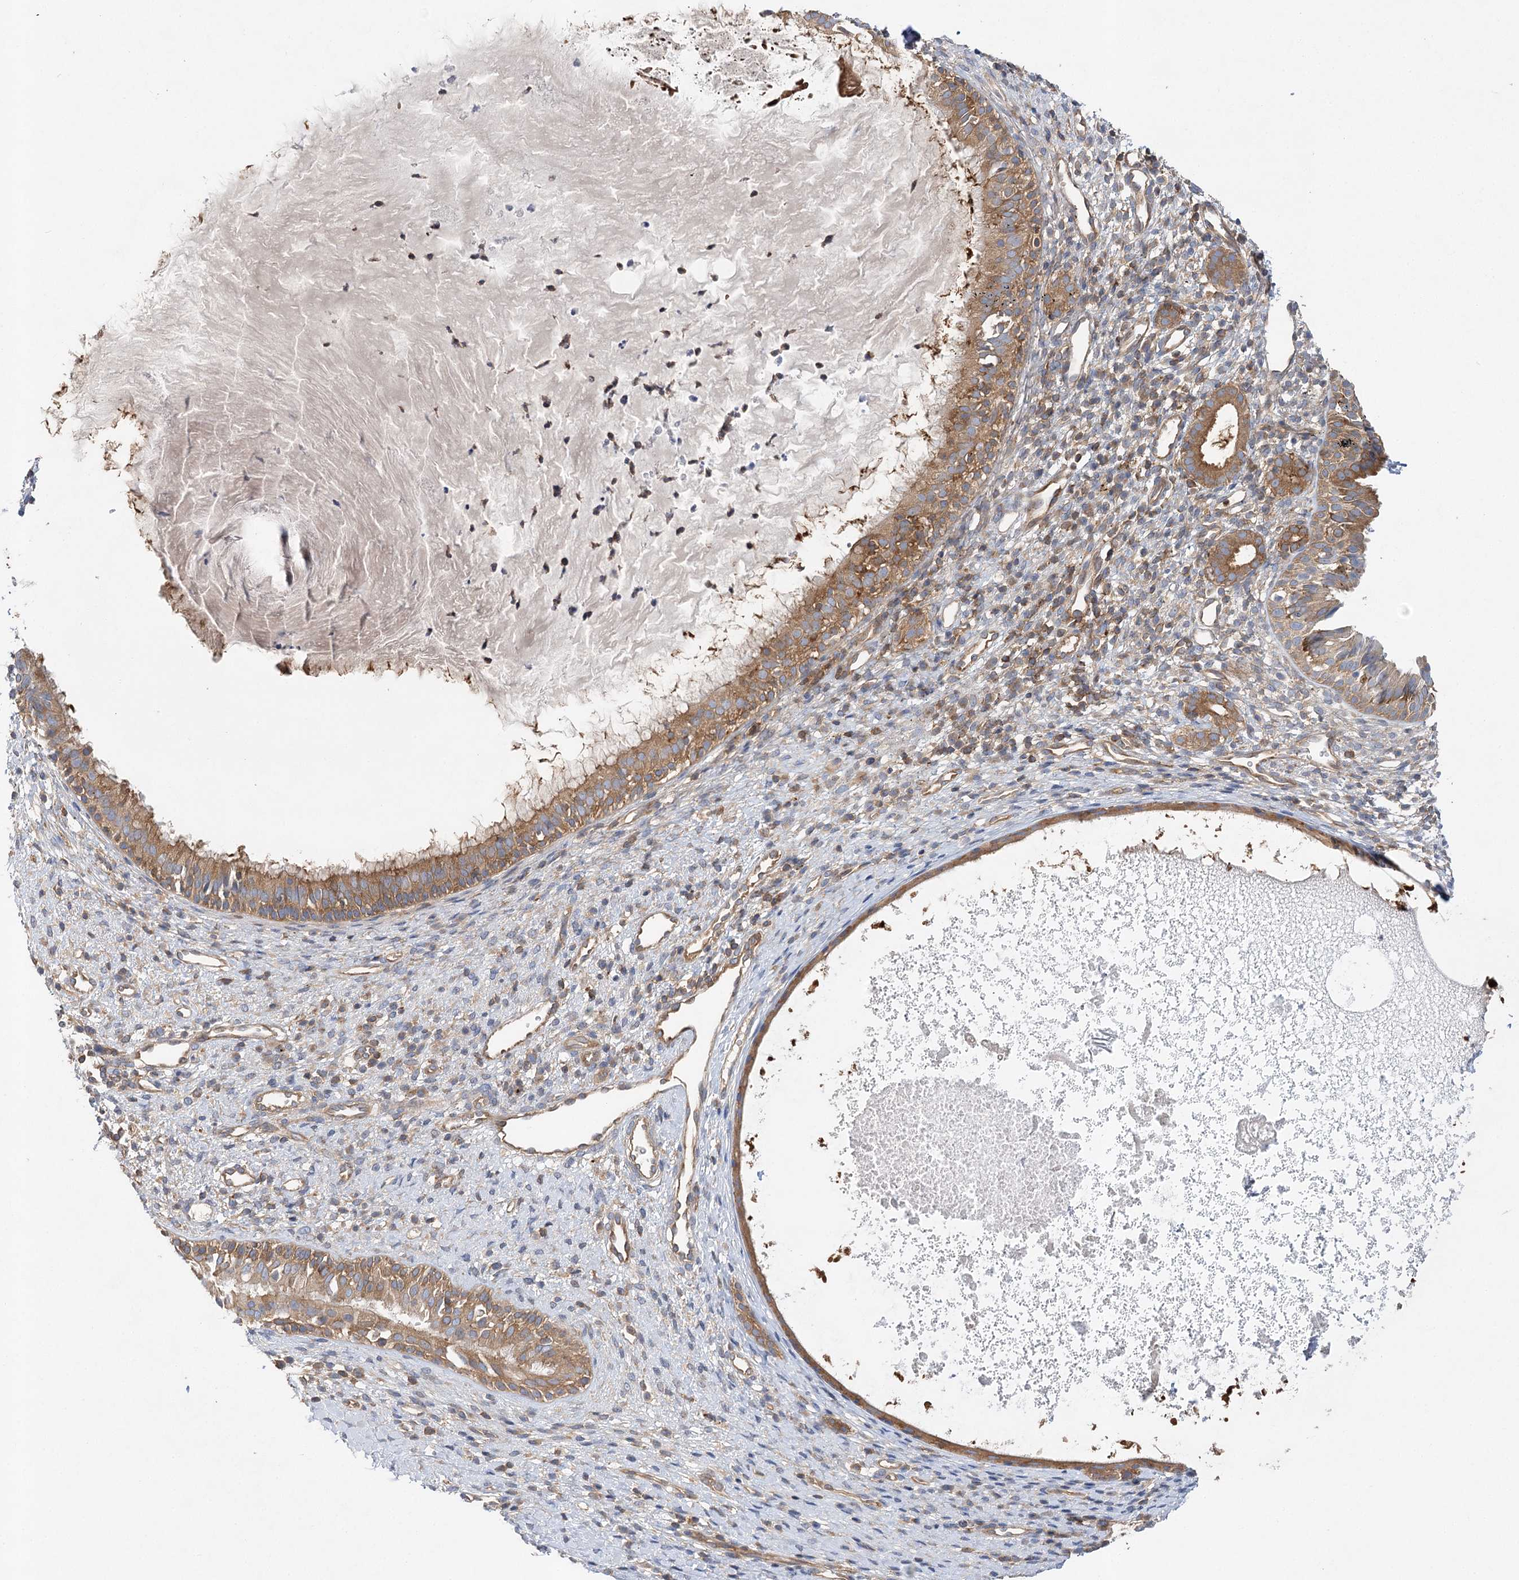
{"staining": {"intensity": "moderate", "quantity": ">75%", "location": "cytoplasmic/membranous"}, "tissue": "nasopharynx", "cell_type": "Respiratory epithelial cells", "image_type": "normal", "snomed": [{"axis": "morphology", "description": "Normal tissue, NOS"}, {"axis": "topography", "description": "Nasopharynx"}], "caption": "High-magnification brightfield microscopy of normal nasopharynx stained with DAB (brown) and counterstained with hematoxylin (blue). respiratory epithelial cells exhibit moderate cytoplasmic/membranous positivity is appreciated in about>75% of cells. The staining was performed using DAB to visualize the protein expression in brown, while the nuclei were stained in blue with hematoxylin (Magnification: 20x).", "gene": "ABRAXAS2", "patient": {"sex": "male", "age": 22}}